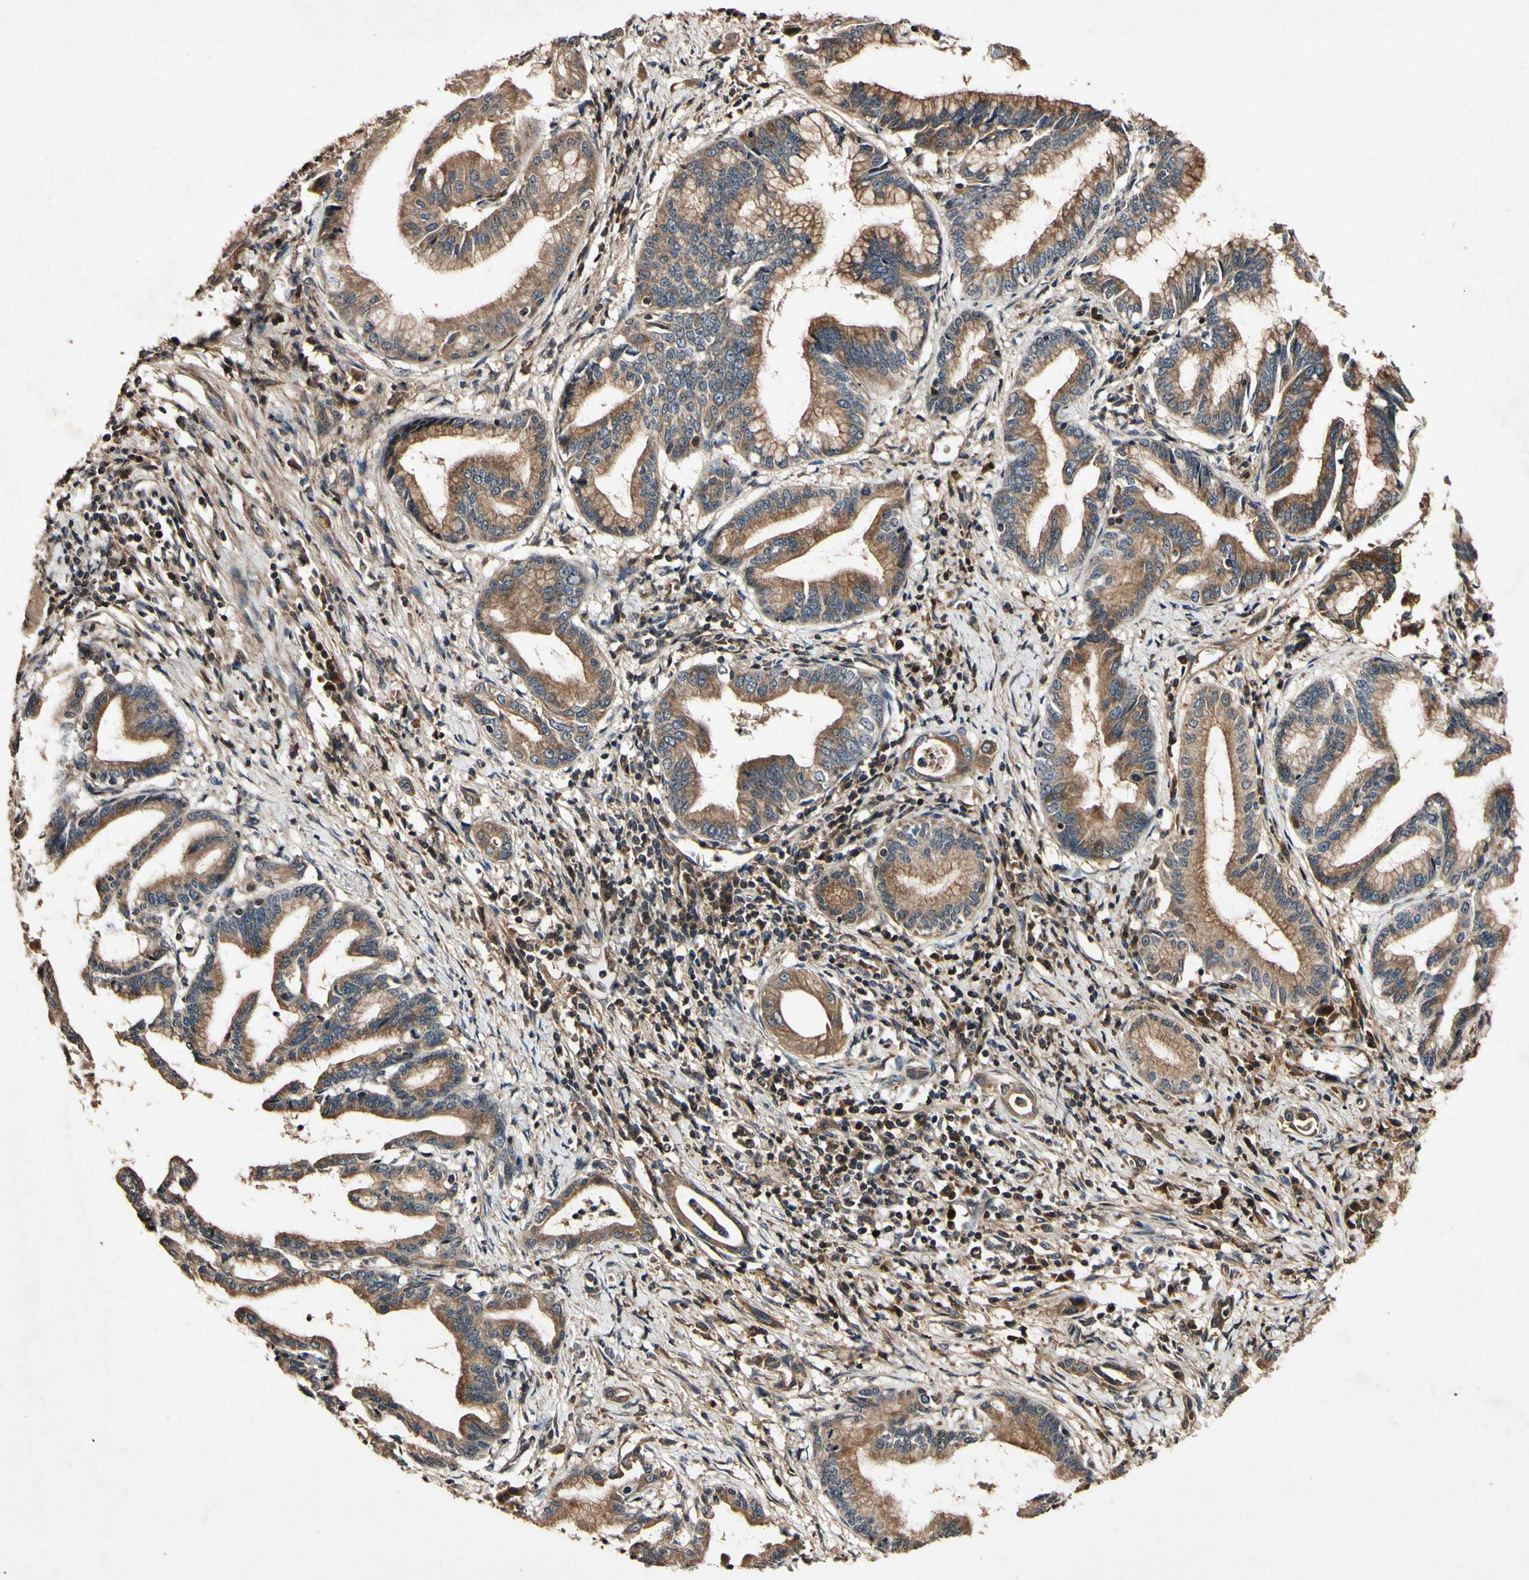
{"staining": {"intensity": "moderate", "quantity": ">75%", "location": "cytoplasmic/membranous"}, "tissue": "pancreatic cancer", "cell_type": "Tumor cells", "image_type": "cancer", "snomed": [{"axis": "morphology", "description": "Adenocarcinoma, NOS"}, {"axis": "topography", "description": "Pancreas"}], "caption": "Pancreatic cancer (adenocarcinoma) stained for a protein (brown) exhibits moderate cytoplasmic/membranous positive expression in approximately >75% of tumor cells.", "gene": "PLAT", "patient": {"sex": "female", "age": 64}}